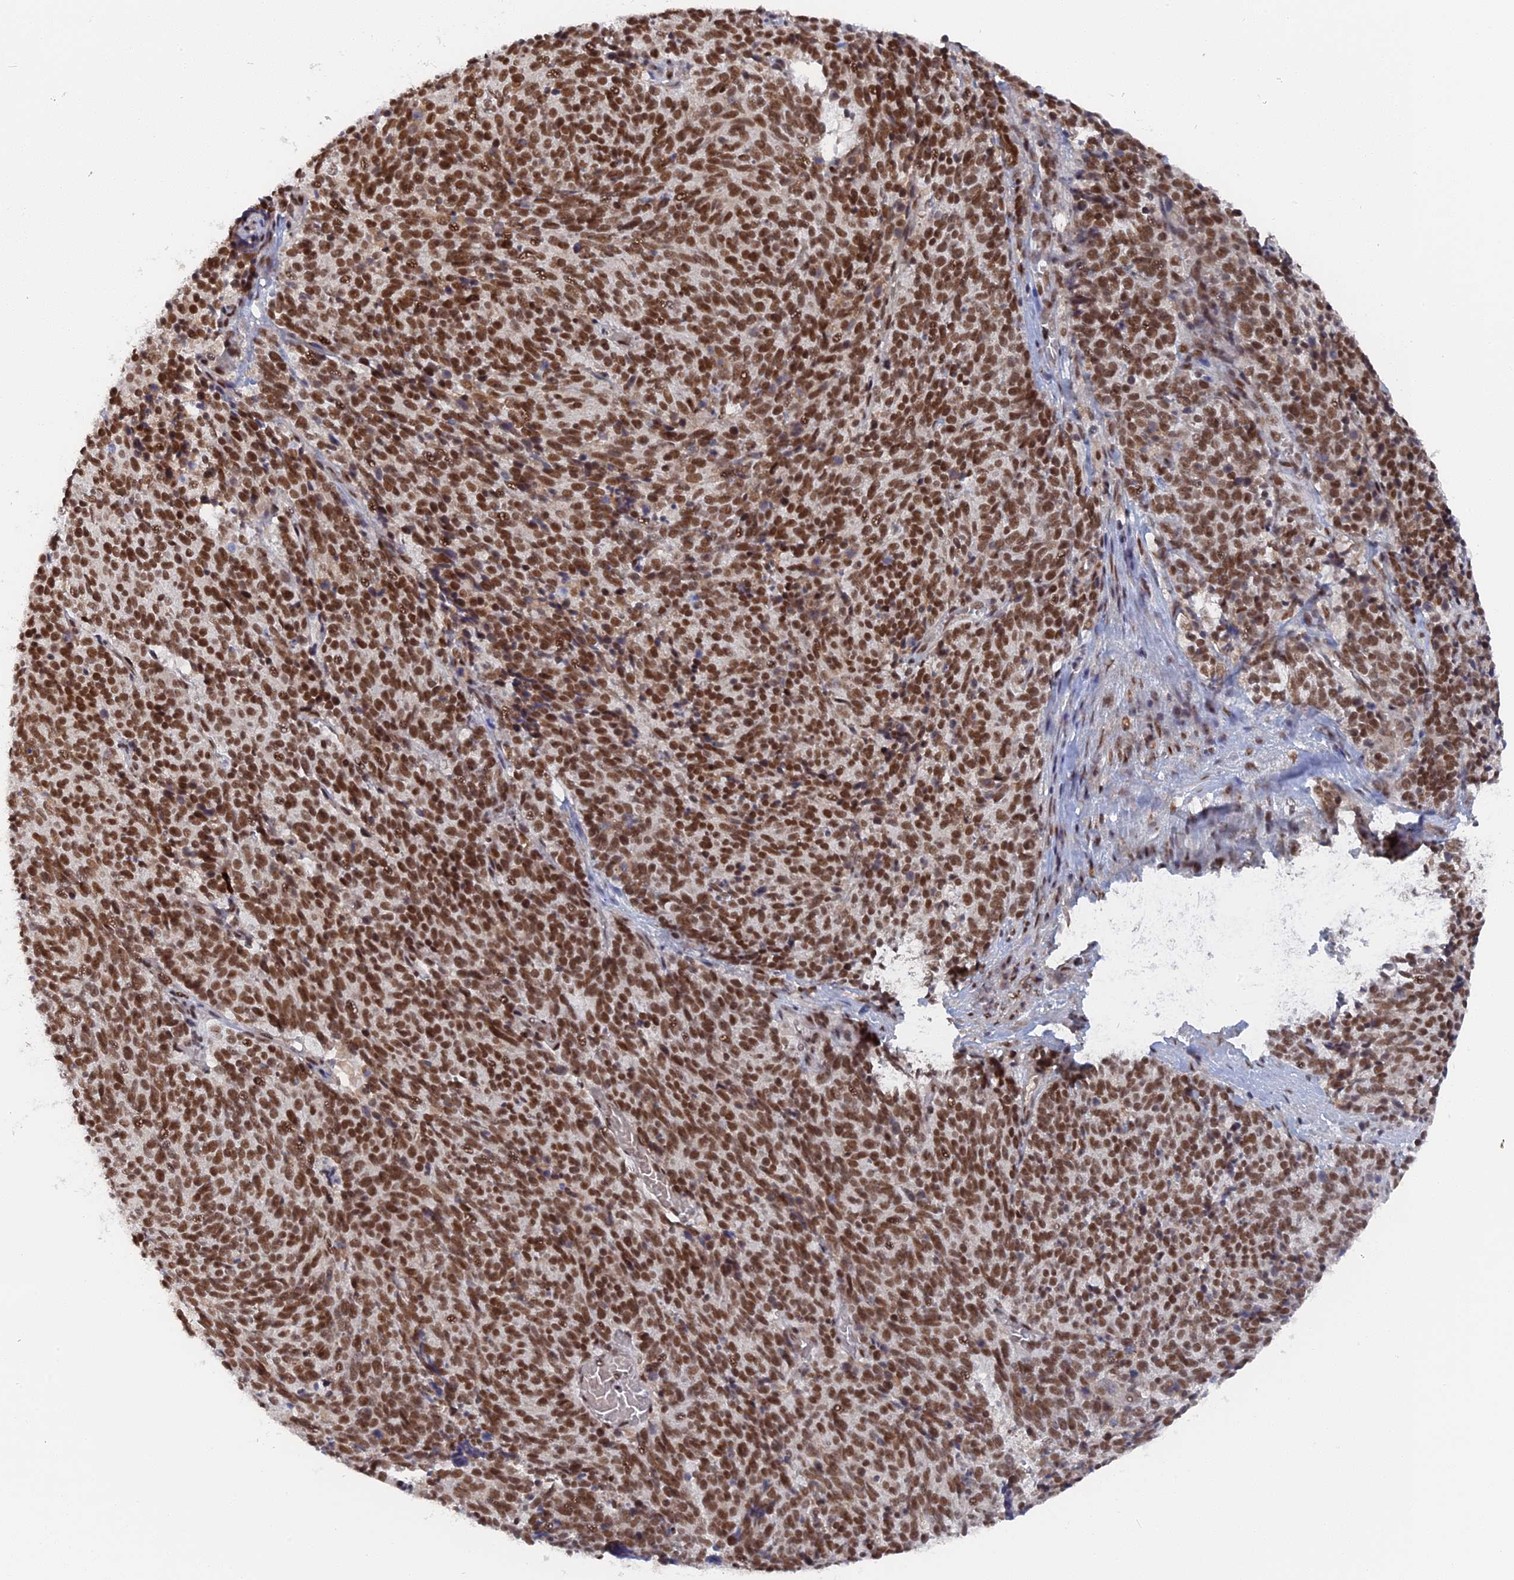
{"staining": {"intensity": "strong", "quantity": ">75%", "location": "nuclear"}, "tissue": "cervical cancer", "cell_type": "Tumor cells", "image_type": "cancer", "snomed": [{"axis": "morphology", "description": "Squamous cell carcinoma, NOS"}, {"axis": "topography", "description": "Cervix"}], "caption": "Immunohistochemical staining of human cervical squamous cell carcinoma demonstrates high levels of strong nuclear protein expression in about >75% of tumor cells.", "gene": "CCDC85A", "patient": {"sex": "female", "age": 29}}